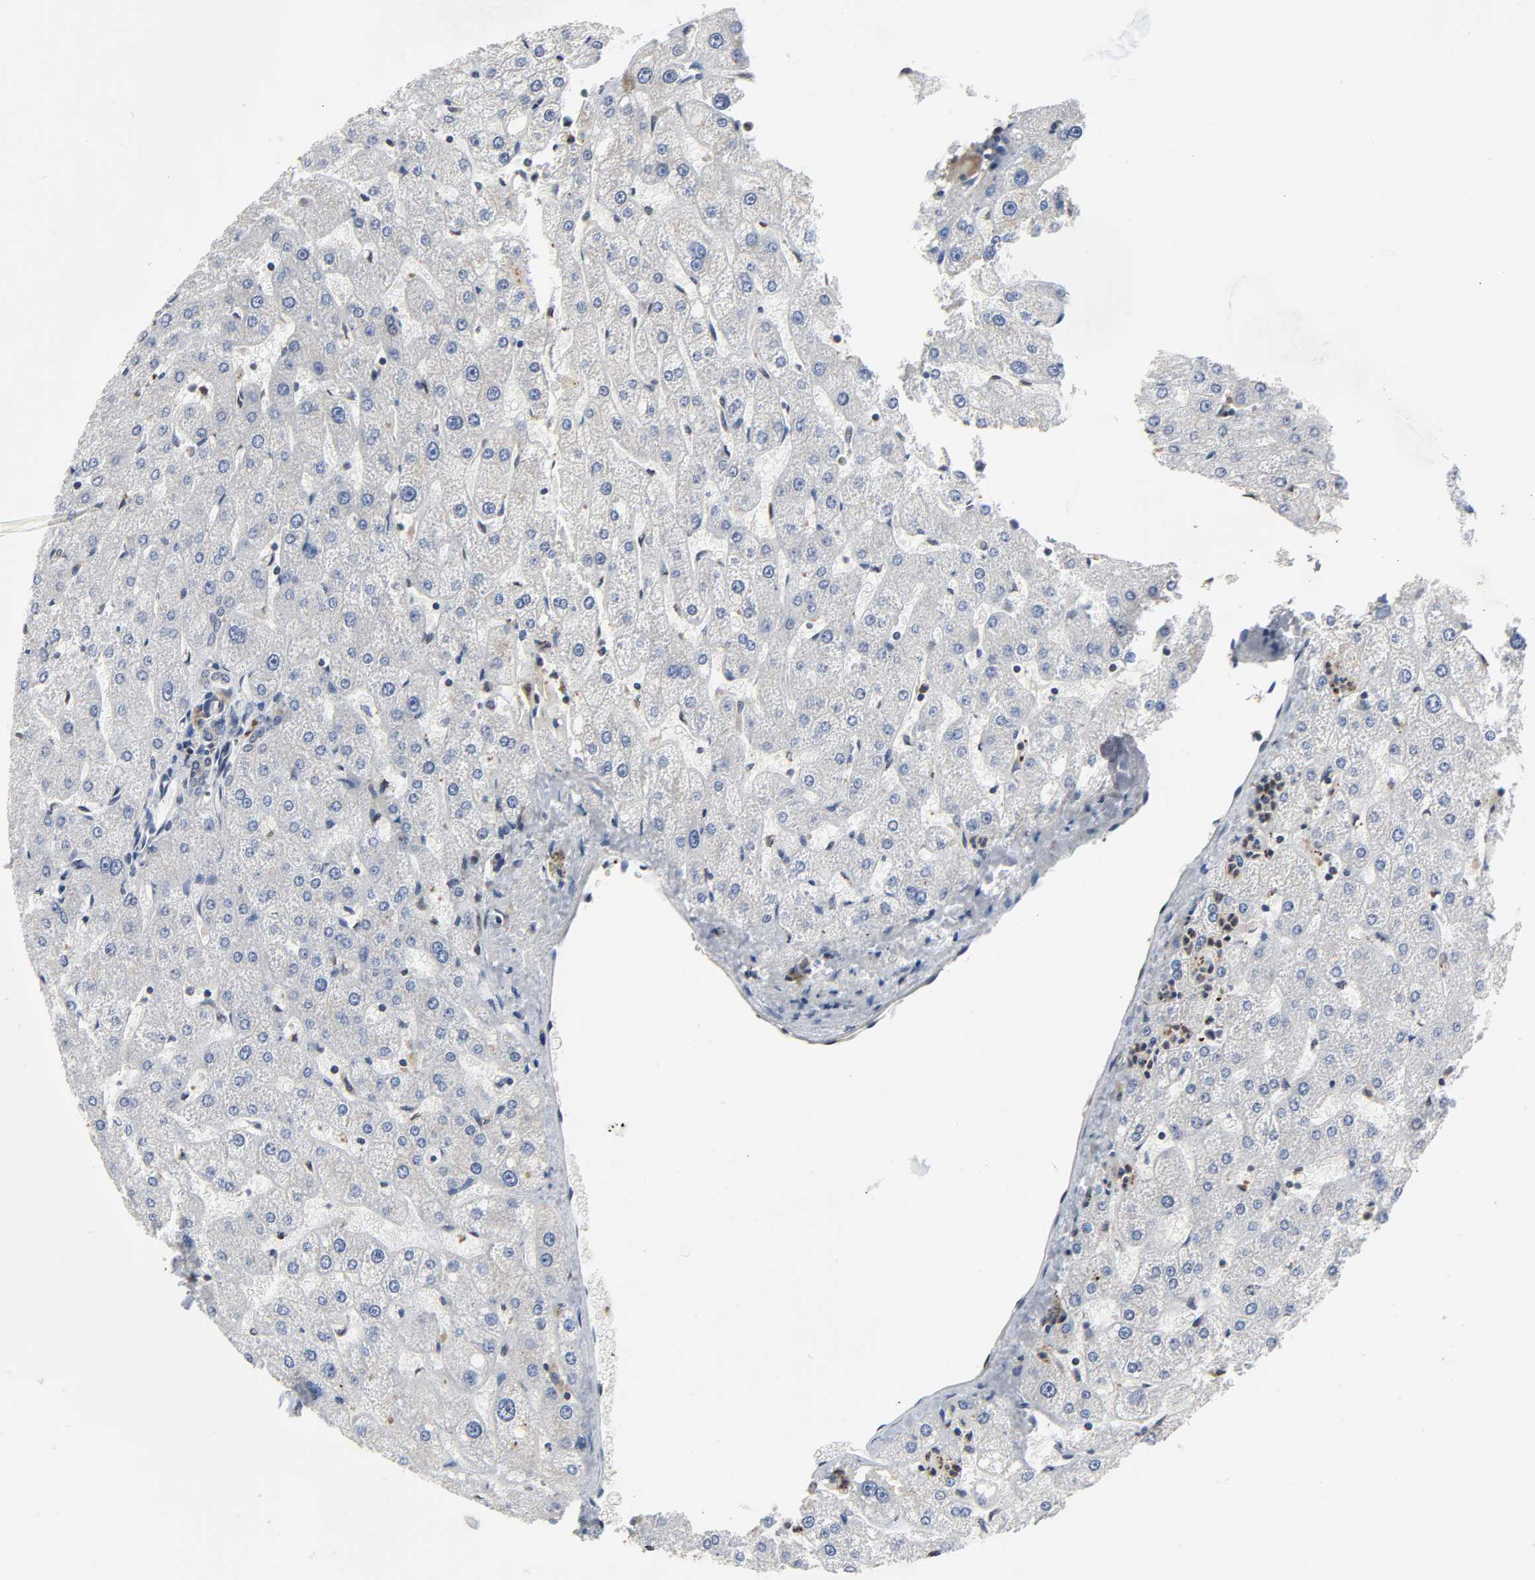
{"staining": {"intensity": "weak", "quantity": ">75%", "location": "cytoplasmic/membranous"}, "tissue": "liver", "cell_type": "Cholangiocytes", "image_type": "normal", "snomed": [{"axis": "morphology", "description": "Normal tissue, NOS"}, {"axis": "topography", "description": "Liver"}], "caption": "Liver stained with a brown dye demonstrates weak cytoplasmic/membranous positive positivity in approximately >75% of cholangiocytes.", "gene": "CCDC175", "patient": {"sex": "male", "age": 67}}